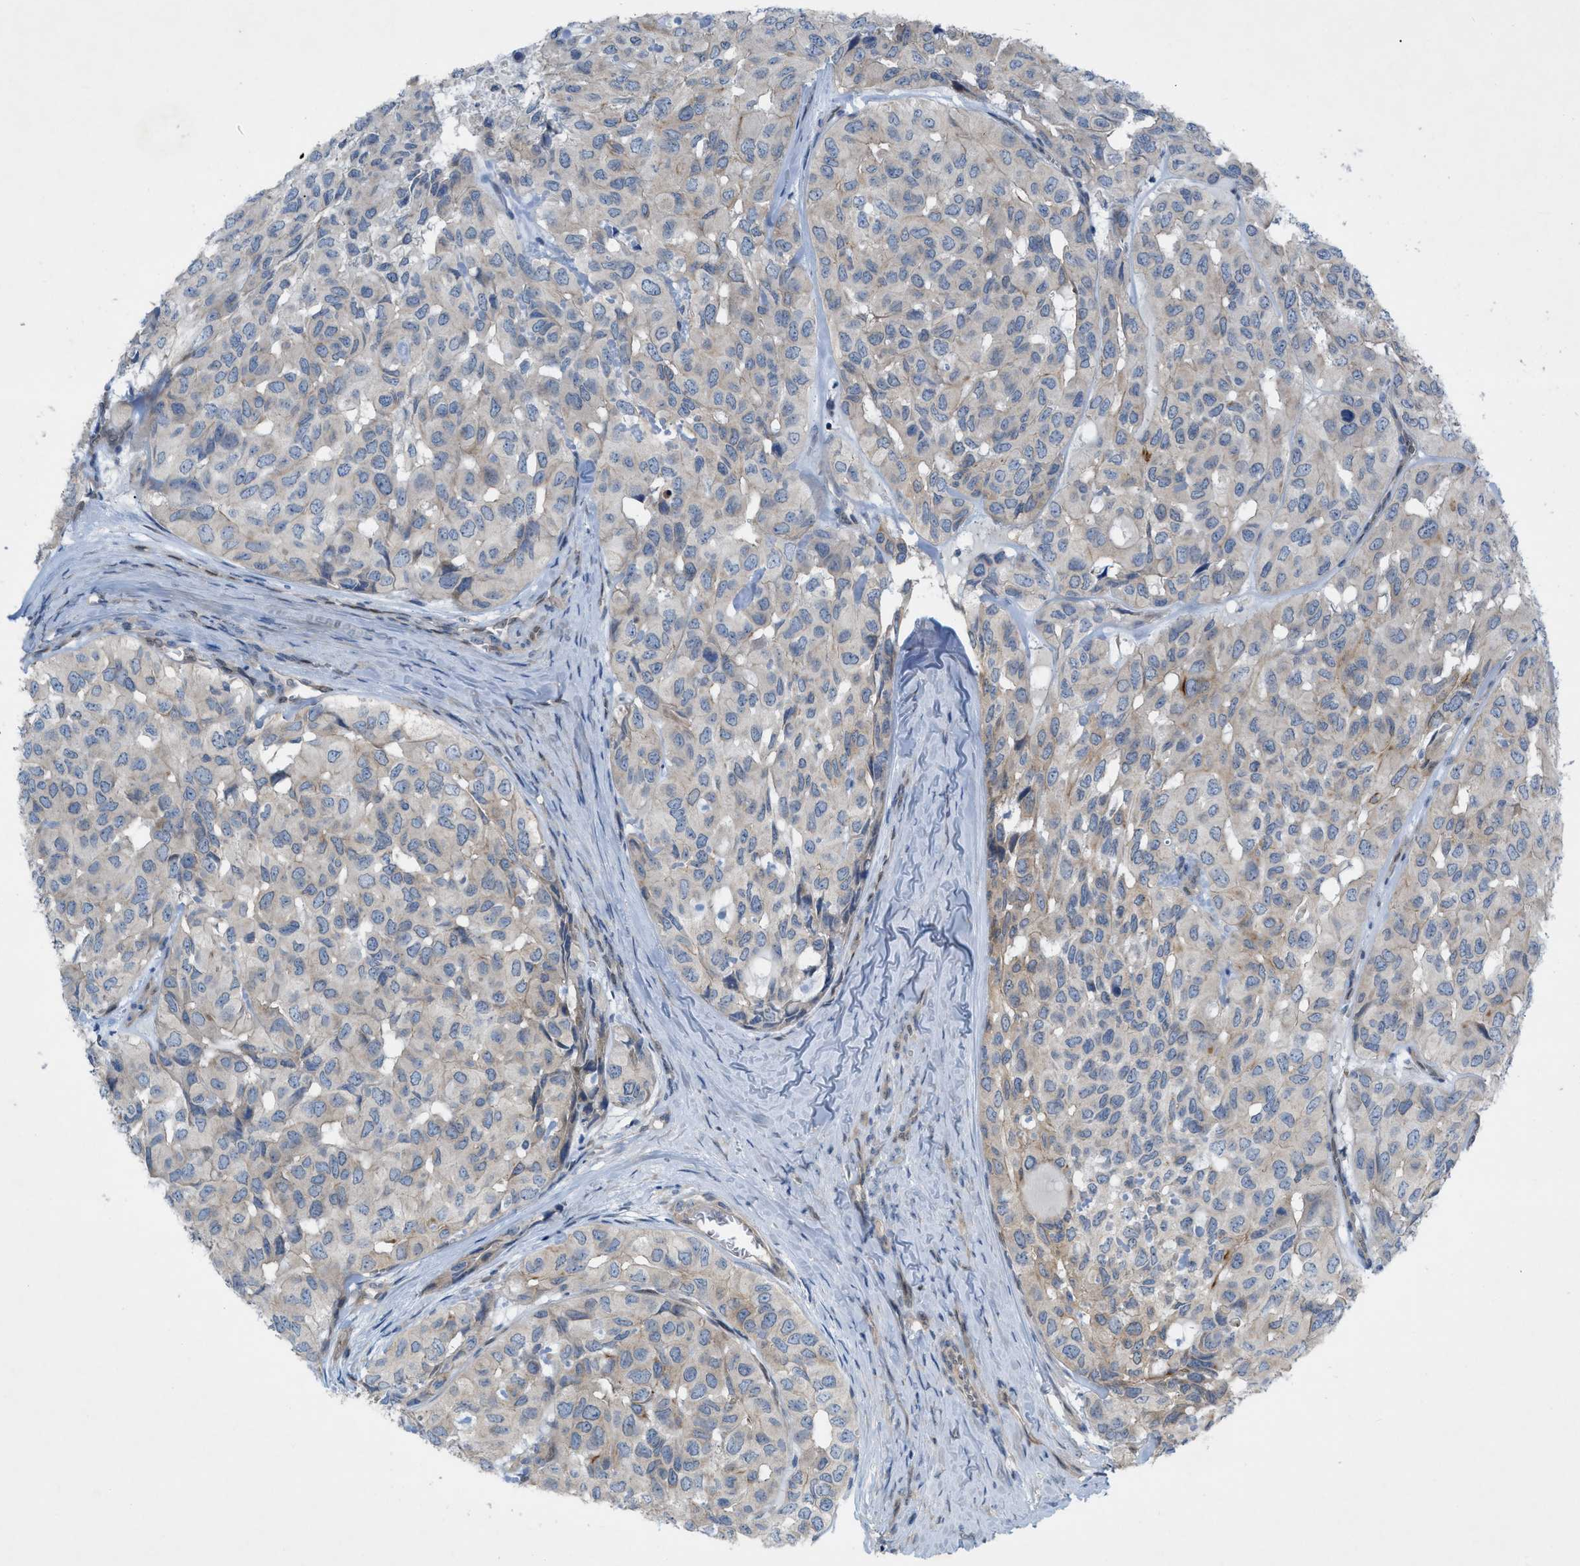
{"staining": {"intensity": "weak", "quantity": "25%-75%", "location": "cytoplasmic/membranous"}, "tissue": "head and neck cancer", "cell_type": "Tumor cells", "image_type": "cancer", "snomed": [{"axis": "morphology", "description": "Adenocarcinoma, NOS"}, {"axis": "topography", "description": "Salivary gland, NOS"}, {"axis": "topography", "description": "Head-Neck"}], "caption": "A histopathology image of head and neck cancer (adenocarcinoma) stained for a protein exhibits weak cytoplasmic/membranous brown staining in tumor cells.", "gene": "NDEL1", "patient": {"sex": "female", "age": 76}}